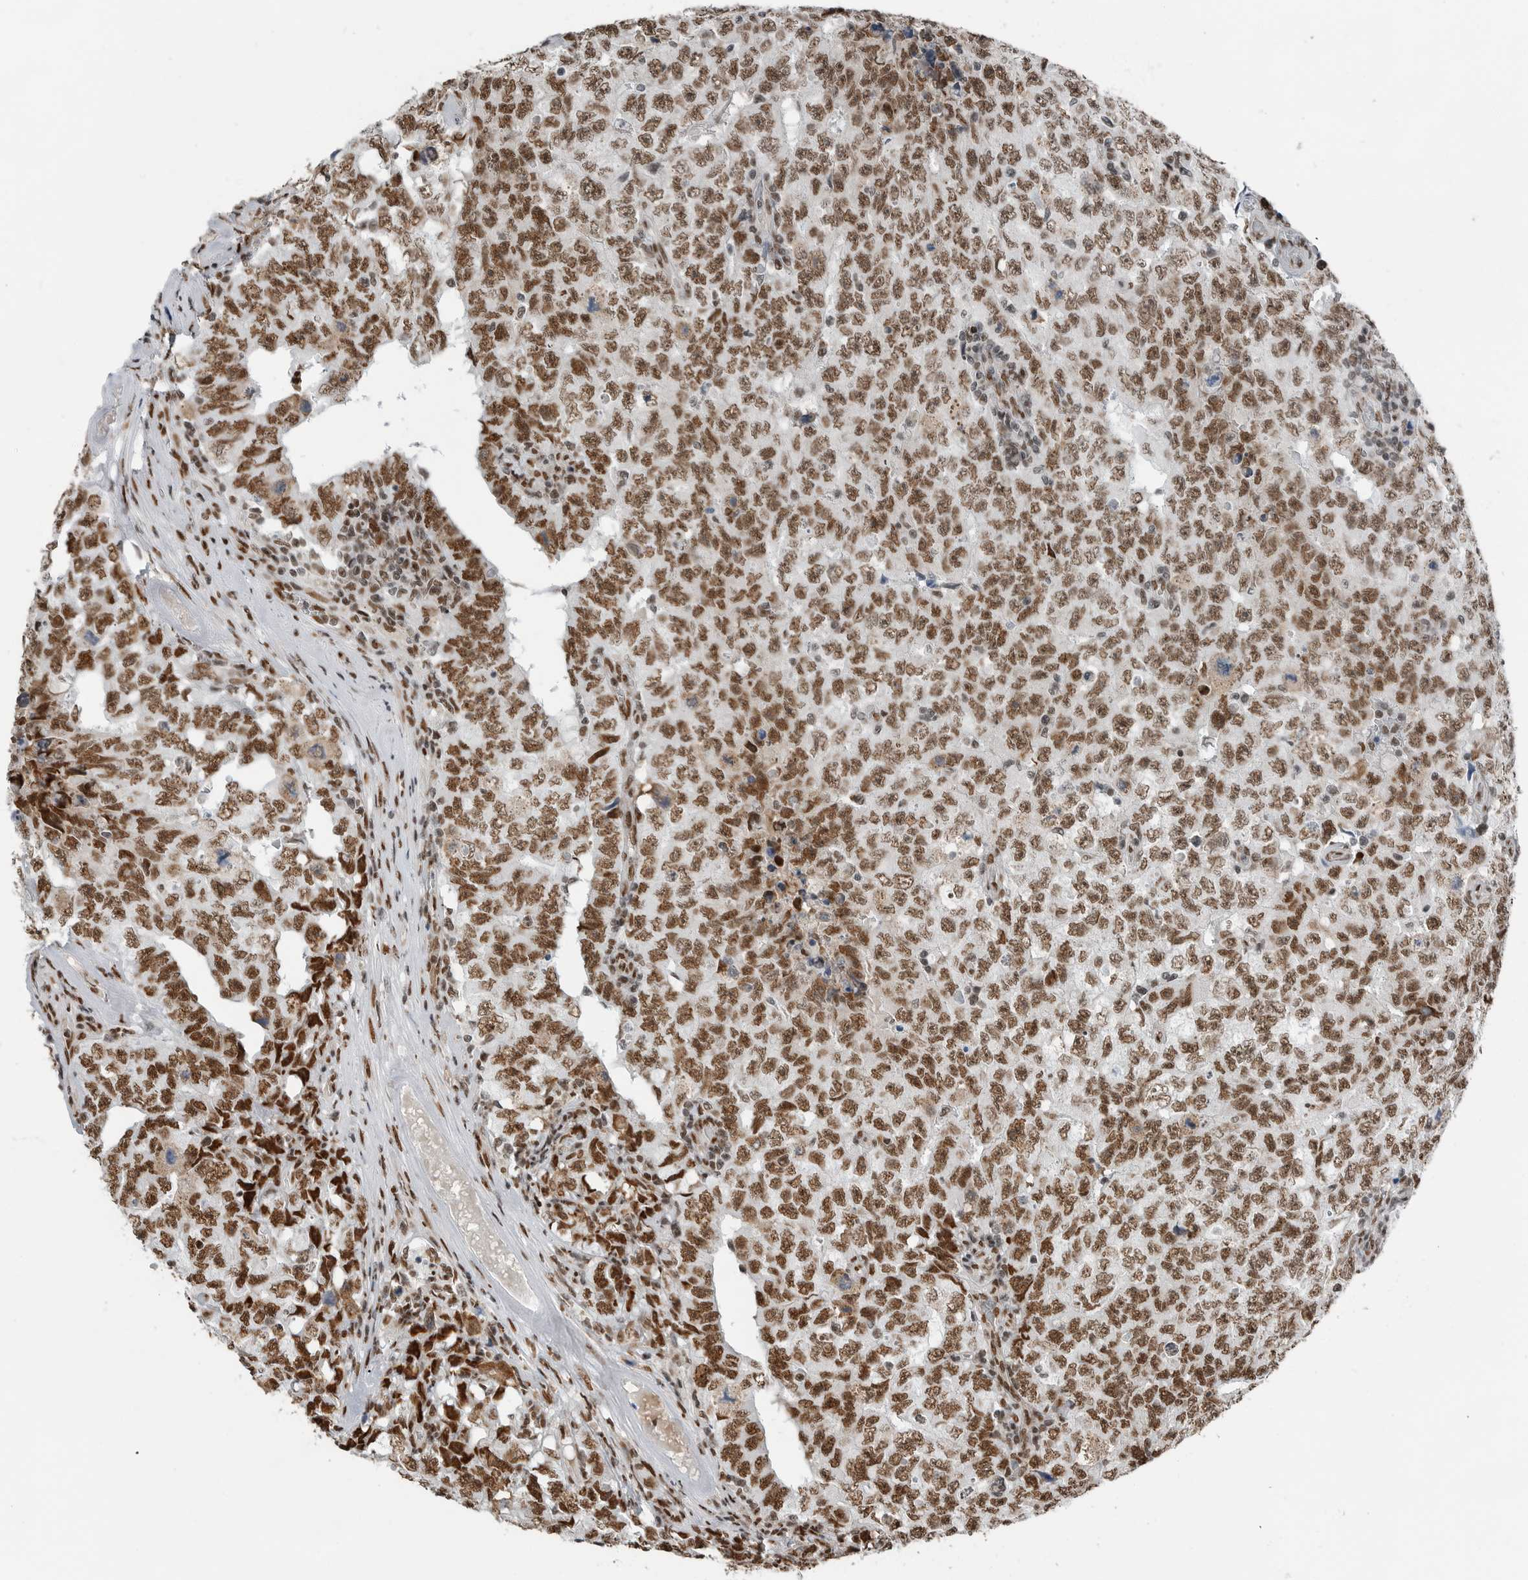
{"staining": {"intensity": "moderate", "quantity": ">75%", "location": "nuclear"}, "tissue": "testis cancer", "cell_type": "Tumor cells", "image_type": "cancer", "snomed": [{"axis": "morphology", "description": "Carcinoma, Embryonal, NOS"}, {"axis": "topography", "description": "Testis"}], "caption": "Moderate nuclear staining is present in about >75% of tumor cells in testis embryonal carcinoma. Nuclei are stained in blue.", "gene": "BLZF1", "patient": {"sex": "male", "age": 26}}